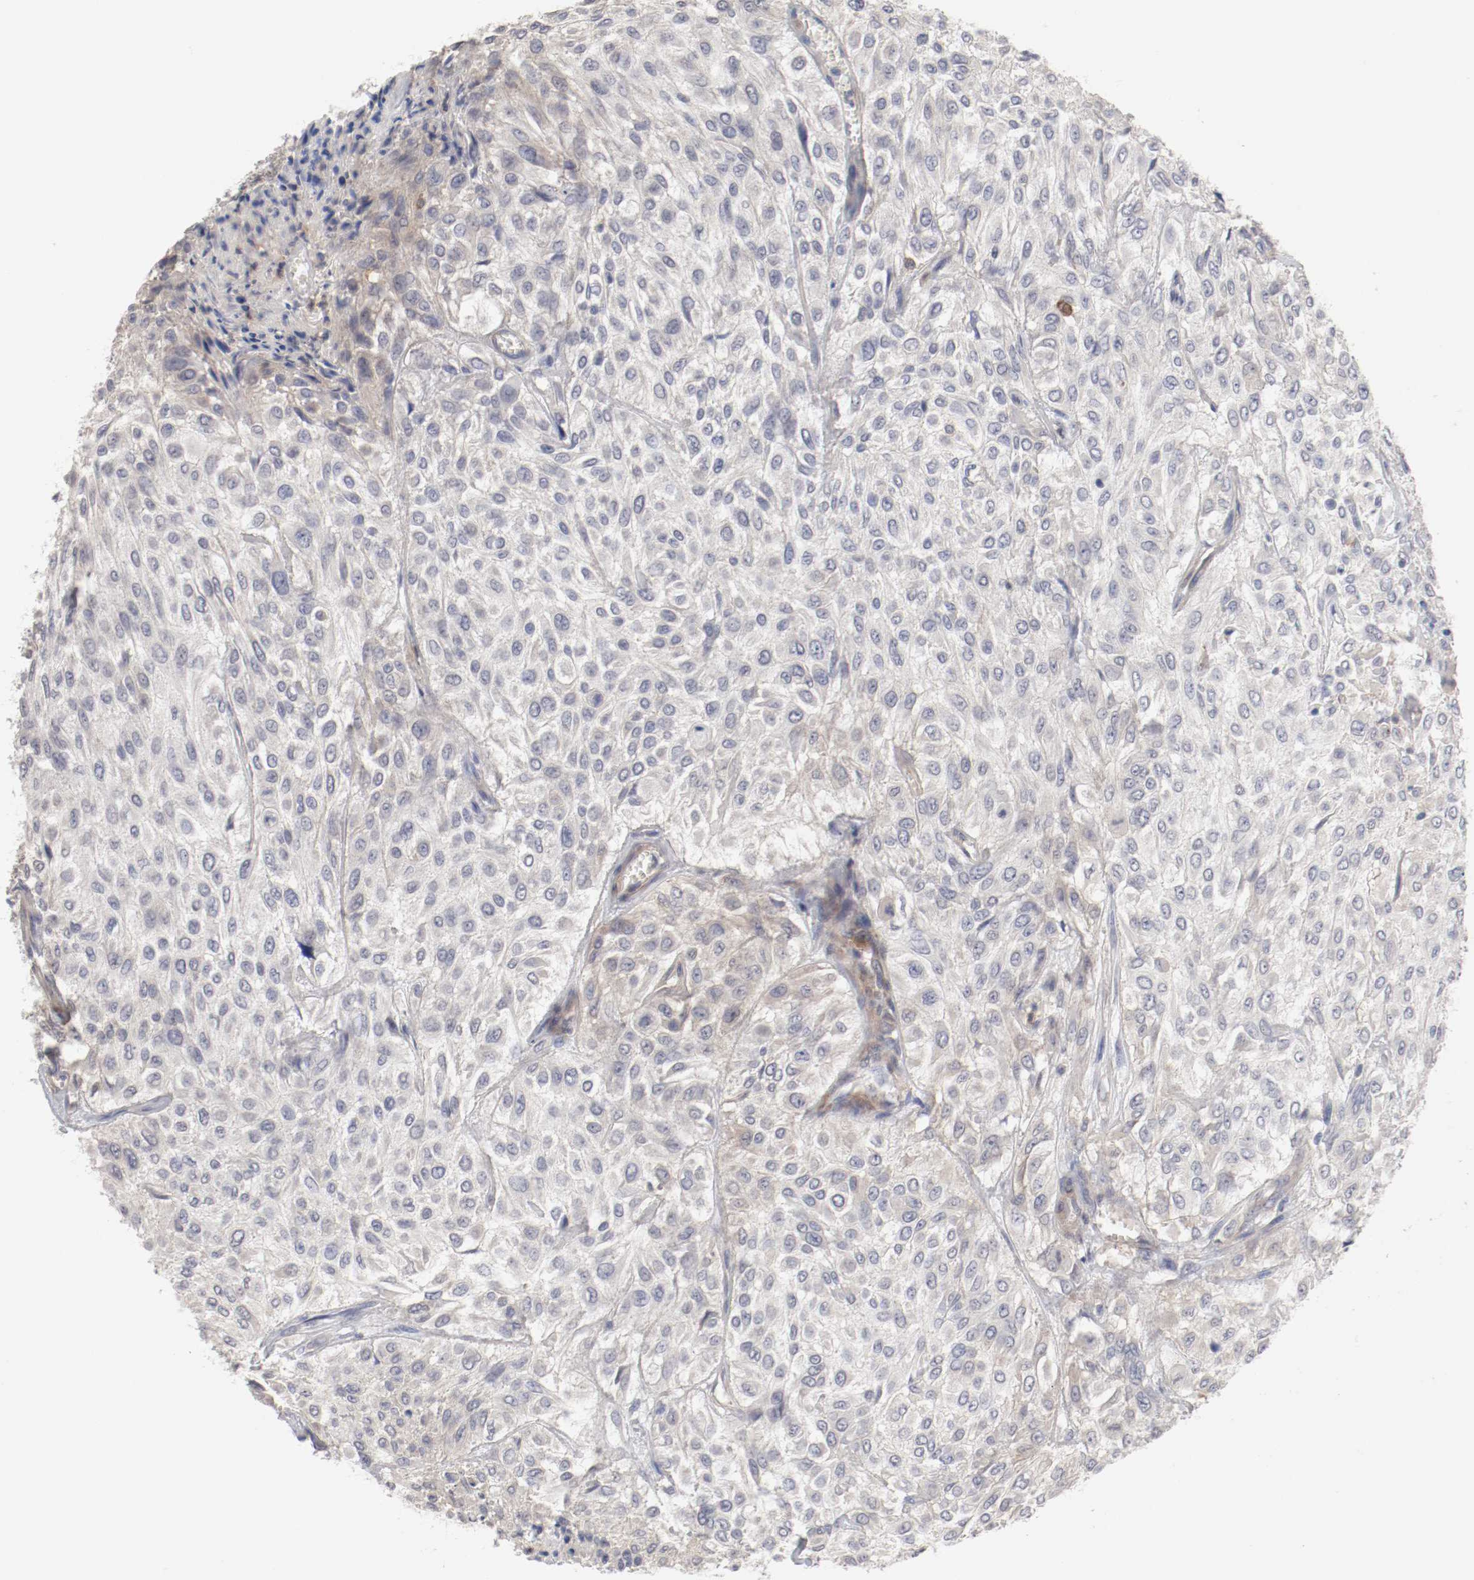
{"staining": {"intensity": "negative", "quantity": "none", "location": "none"}, "tissue": "urothelial cancer", "cell_type": "Tumor cells", "image_type": "cancer", "snomed": [{"axis": "morphology", "description": "Urothelial carcinoma, High grade"}, {"axis": "topography", "description": "Urinary bladder"}], "caption": "The image exhibits no staining of tumor cells in urothelial cancer.", "gene": "CBL", "patient": {"sex": "male", "age": 57}}